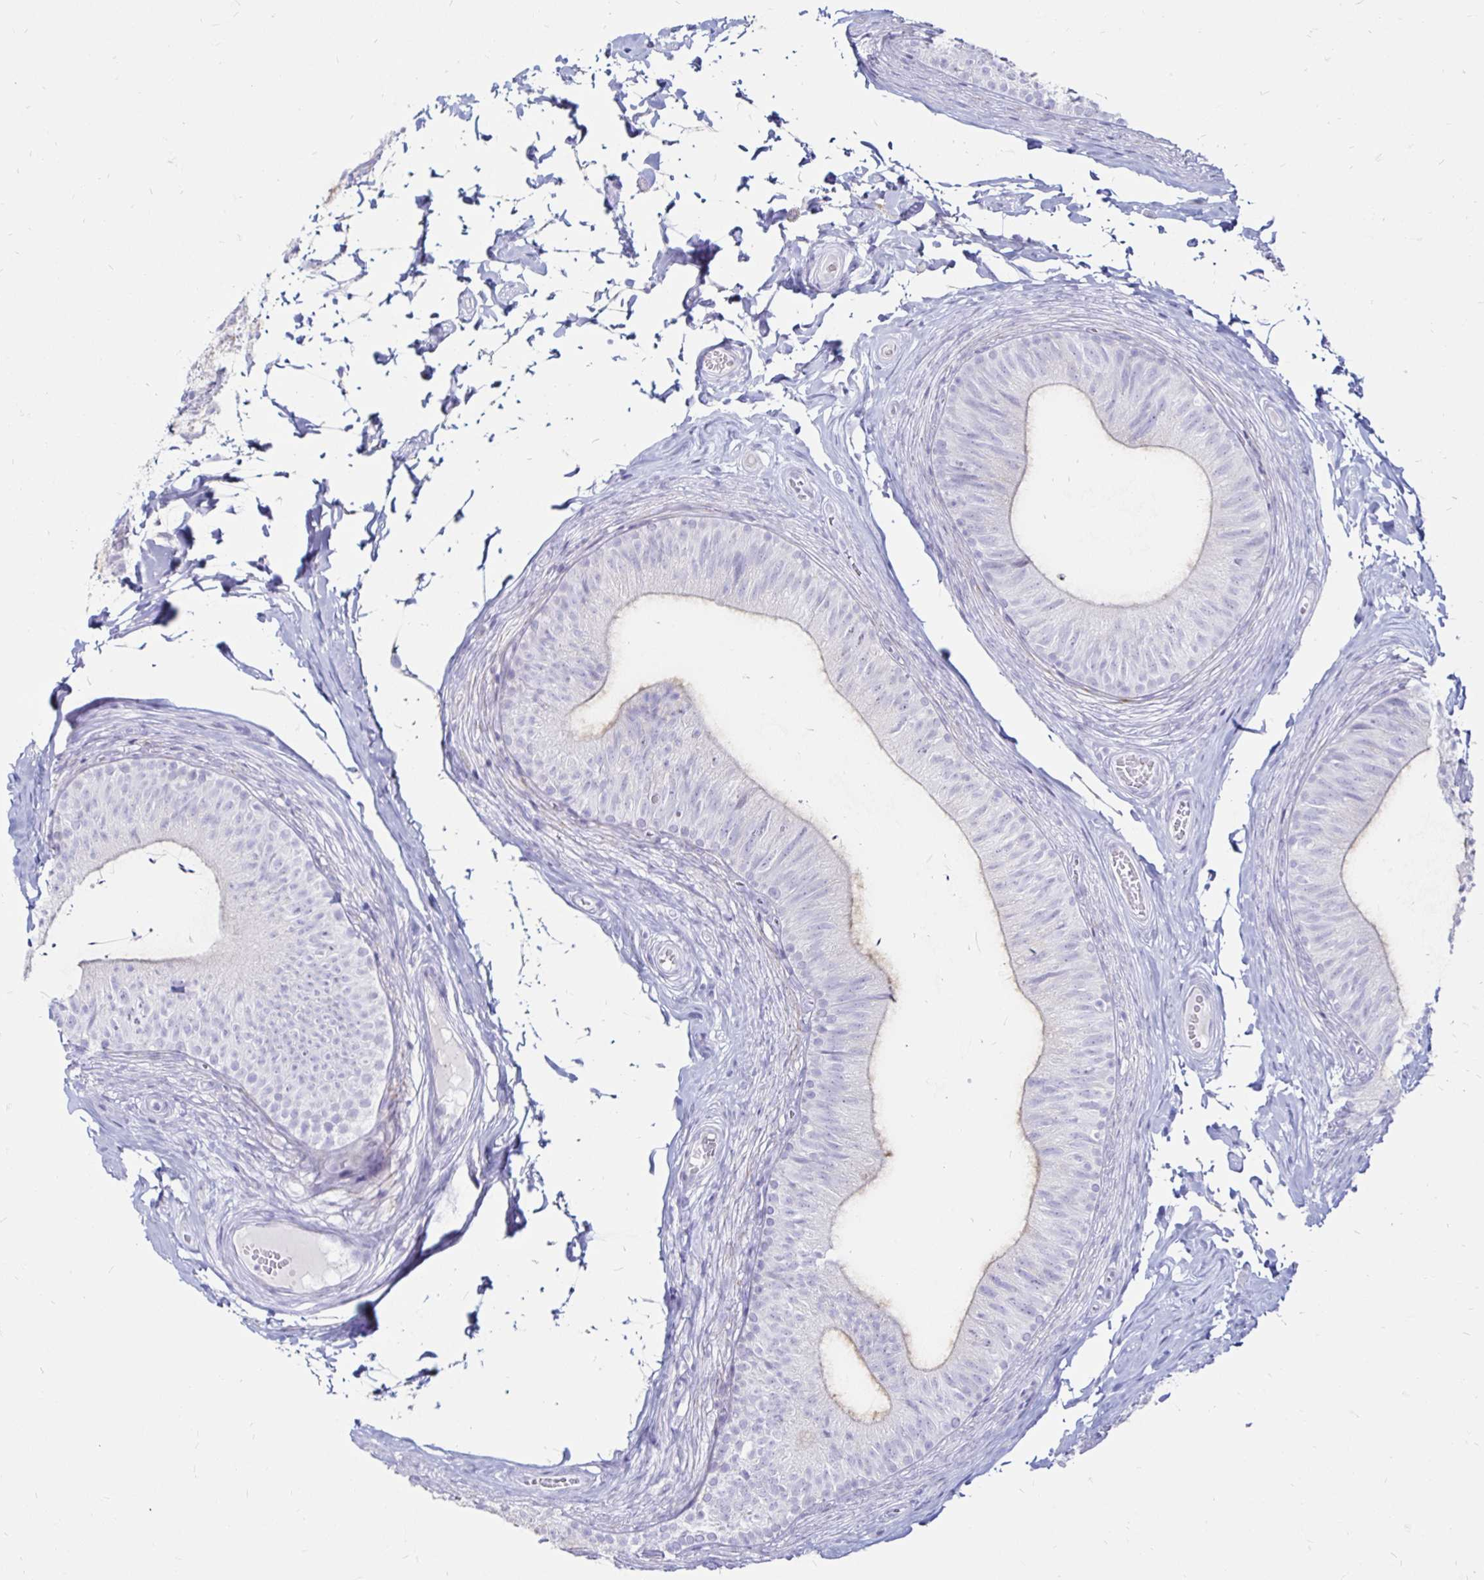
{"staining": {"intensity": "moderate", "quantity": "<25%", "location": "cytoplasmic/membranous"}, "tissue": "epididymis", "cell_type": "Glandular cells", "image_type": "normal", "snomed": [{"axis": "morphology", "description": "Normal tissue, NOS"}, {"axis": "topography", "description": "Epididymis, spermatic cord, NOS"}, {"axis": "topography", "description": "Epididymis"}, {"axis": "topography", "description": "Peripheral nerve tissue"}], "caption": "Protein staining of normal epididymis shows moderate cytoplasmic/membranous staining in about <25% of glandular cells.", "gene": "TIMP1", "patient": {"sex": "male", "age": 29}}